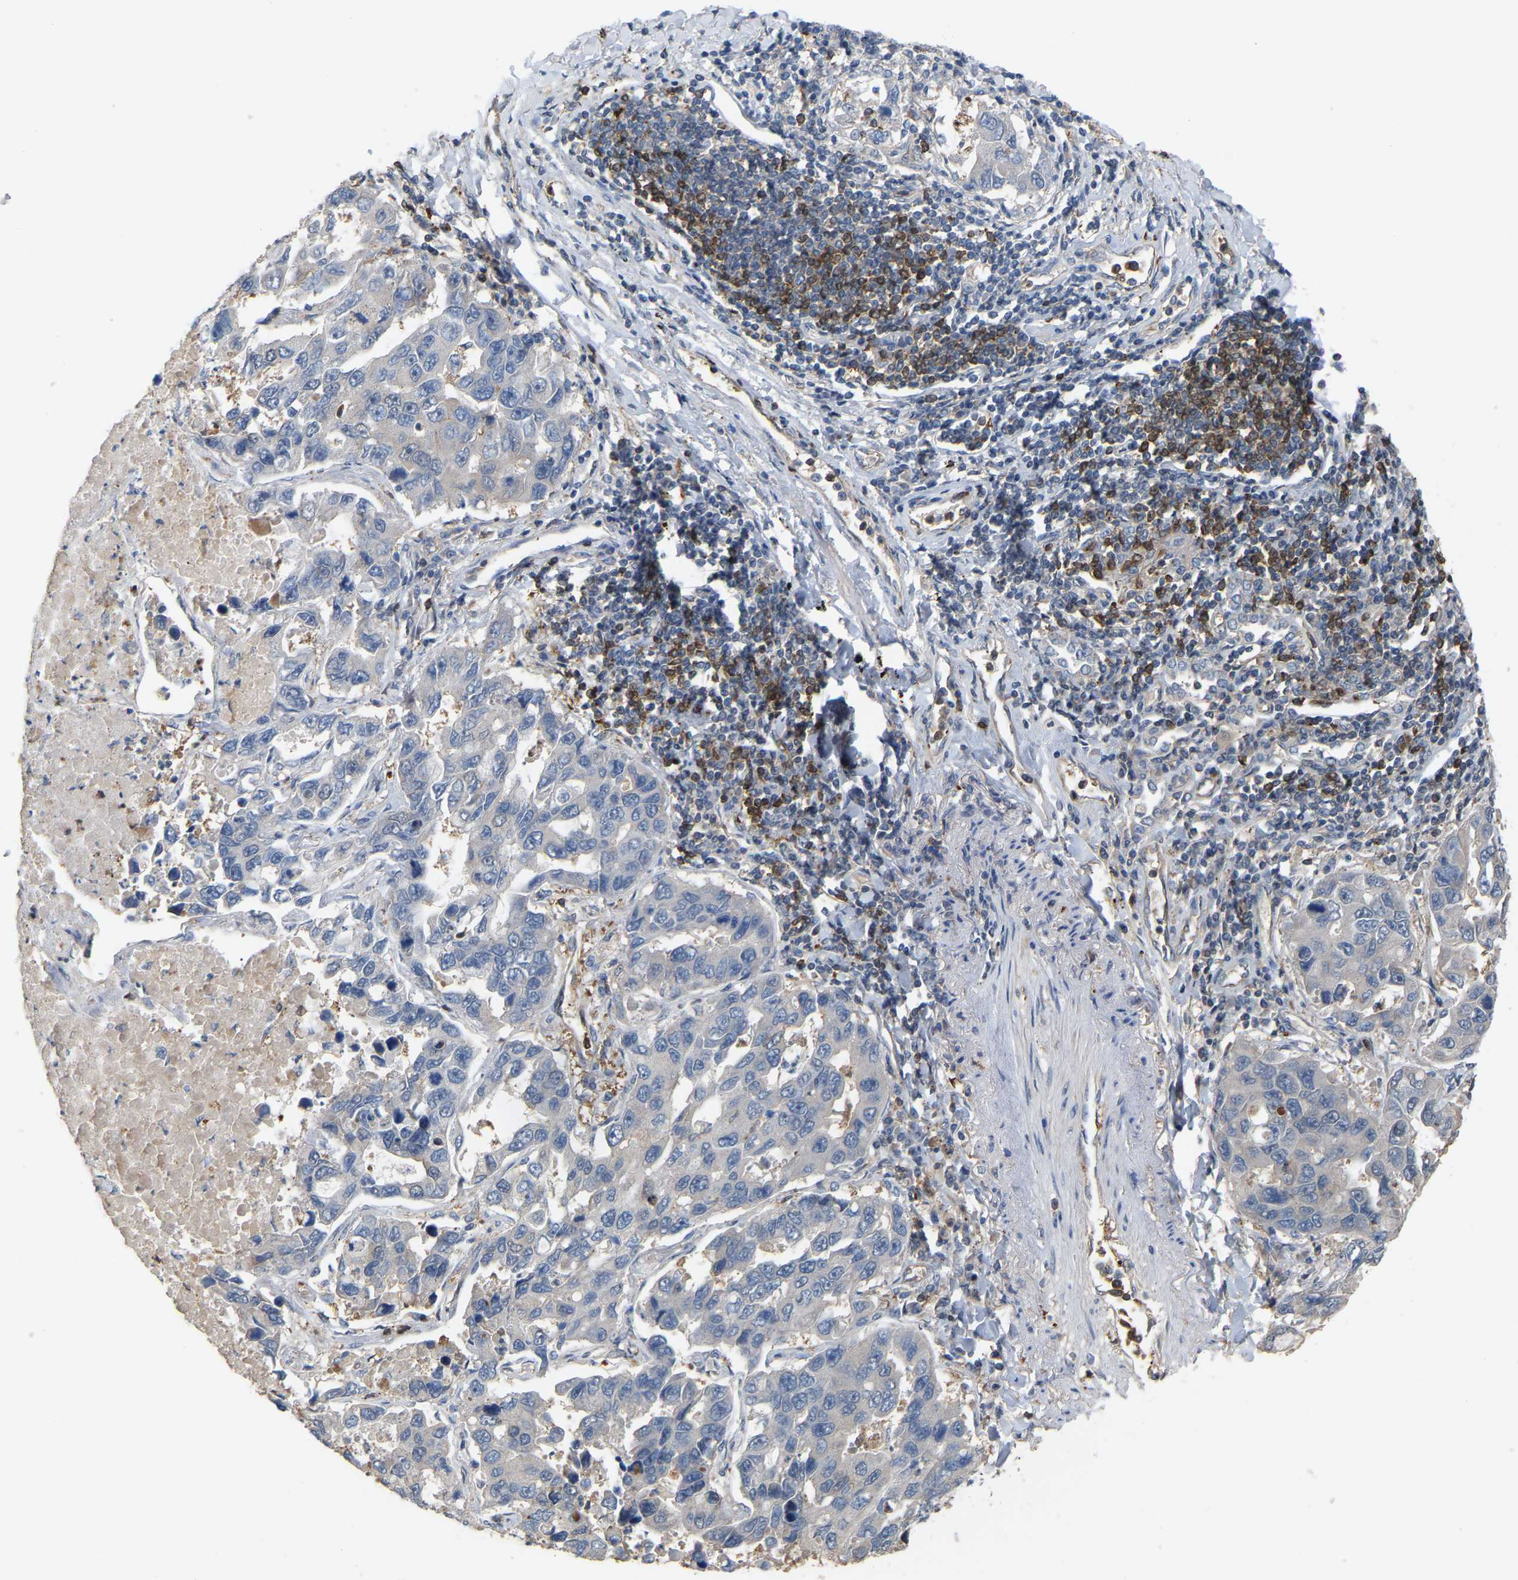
{"staining": {"intensity": "negative", "quantity": "none", "location": "none"}, "tissue": "lung cancer", "cell_type": "Tumor cells", "image_type": "cancer", "snomed": [{"axis": "morphology", "description": "Adenocarcinoma, NOS"}, {"axis": "topography", "description": "Lung"}], "caption": "This is an immunohistochemistry histopathology image of lung cancer. There is no positivity in tumor cells.", "gene": "MTPN", "patient": {"sex": "male", "age": 64}}